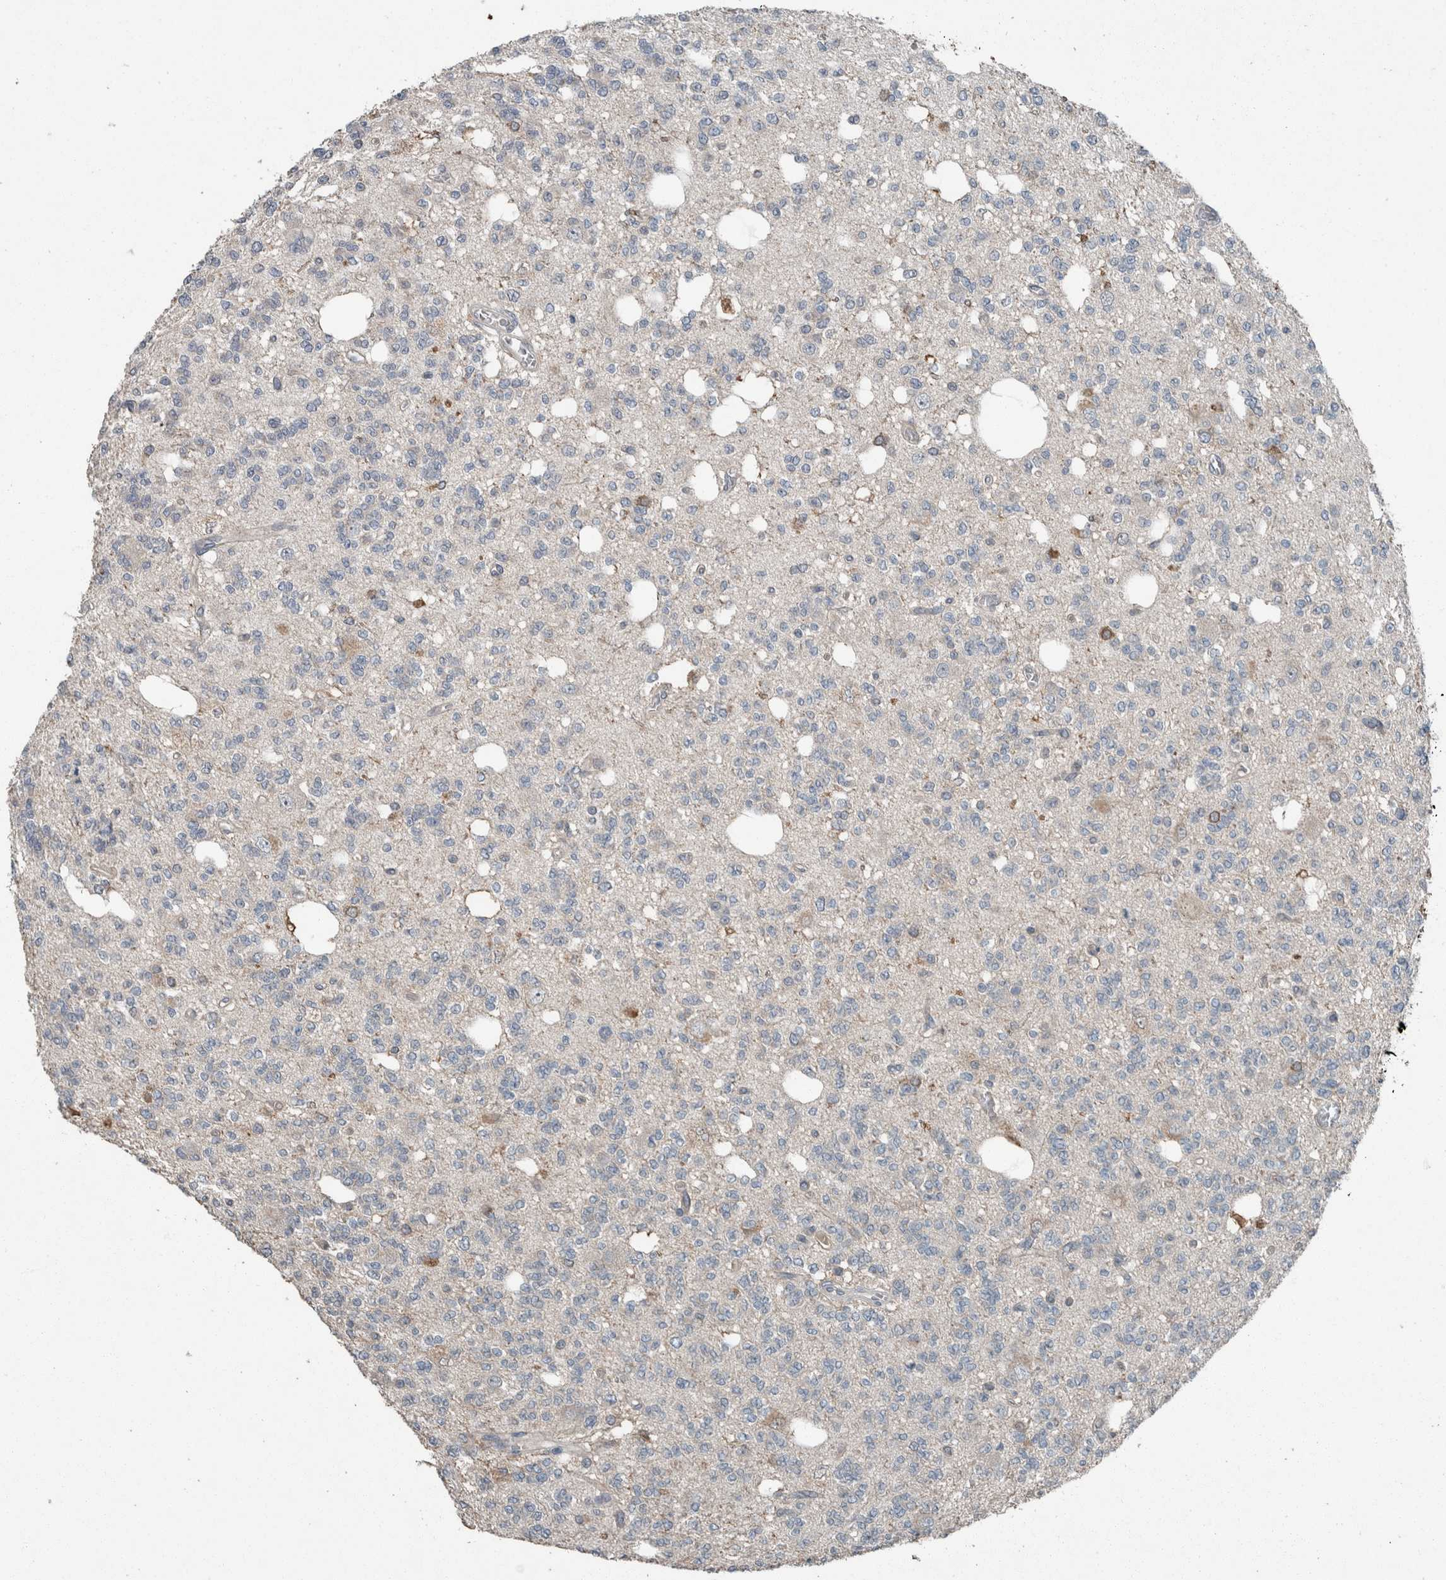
{"staining": {"intensity": "negative", "quantity": "none", "location": "none"}, "tissue": "glioma", "cell_type": "Tumor cells", "image_type": "cancer", "snomed": [{"axis": "morphology", "description": "Glioma, malignant, Low grade"}, {"axis": "topography", "description": "Brain"}], "caption": "A high-resolution photomicrograph shows immunohistochemistry staining of glioma, which displays no significant expression in tumor cells.", "gene": "KNTC1", "patient": {"sex": "male", "age": 38}}